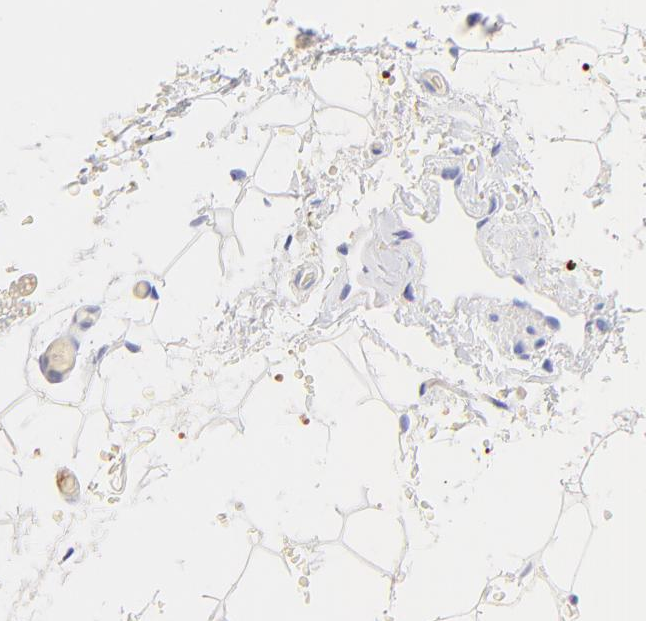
{"staining": {"intensity": "negative", "quantity": "none", "location": "none"}, "tissue": "breast", "cell_type": "Adipocytes", "image_type": "normal", "snomed": [{"axis": "morphology", "description": "Normal tissue, NOS"}, {"axis": "topography", "description": "Breast"}, {"axis": "topography", "description": "Soft tissue"}], "caption": "This is an immunohistochemistry (IHC) histopathology image of unremarkable human breast. There is no positivity in adipocytes.", "gene": "FRMPD3", "patient": {"sex": "female", "age": 75}}